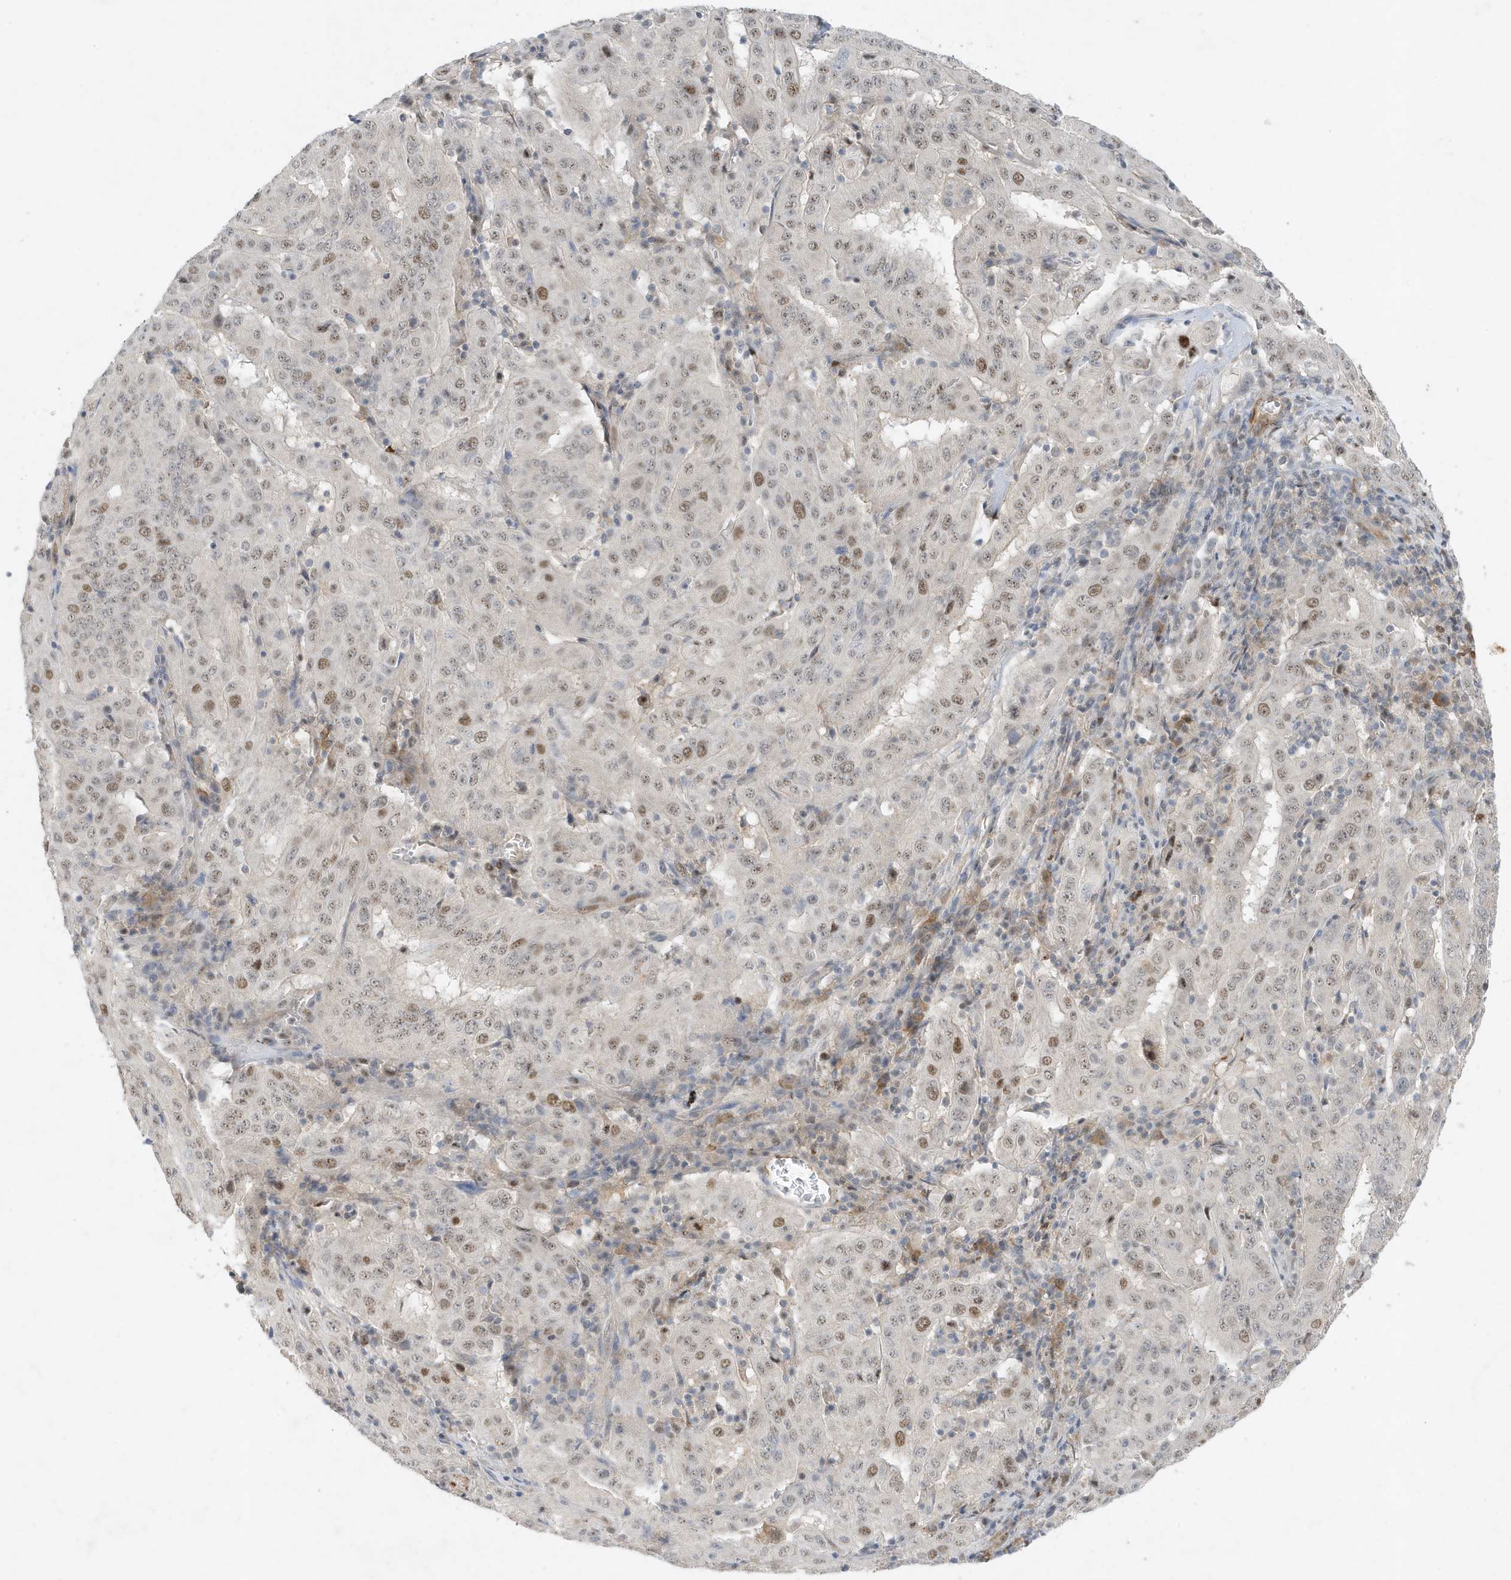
{"staining": {"intensity": "moderate", "quantity": "<25%", "location": "nuclear"}, "tissue": "pancreatic cancer", "cell_type": "Tumor cells", "image_type": "cancer", "snomed": [{"axis": "morphology", "description": "Adenocarcinoma, NOS"}, {"axis": "topography", "description": "Pancreas"}], "caption": "Protein analysis of pancreatic adenocarcinoma tissue displays moderate nuclear staining in about <25% of tumor cells.", "gene": "MAST3", "patient": {"sex": "male", "age": 63}}